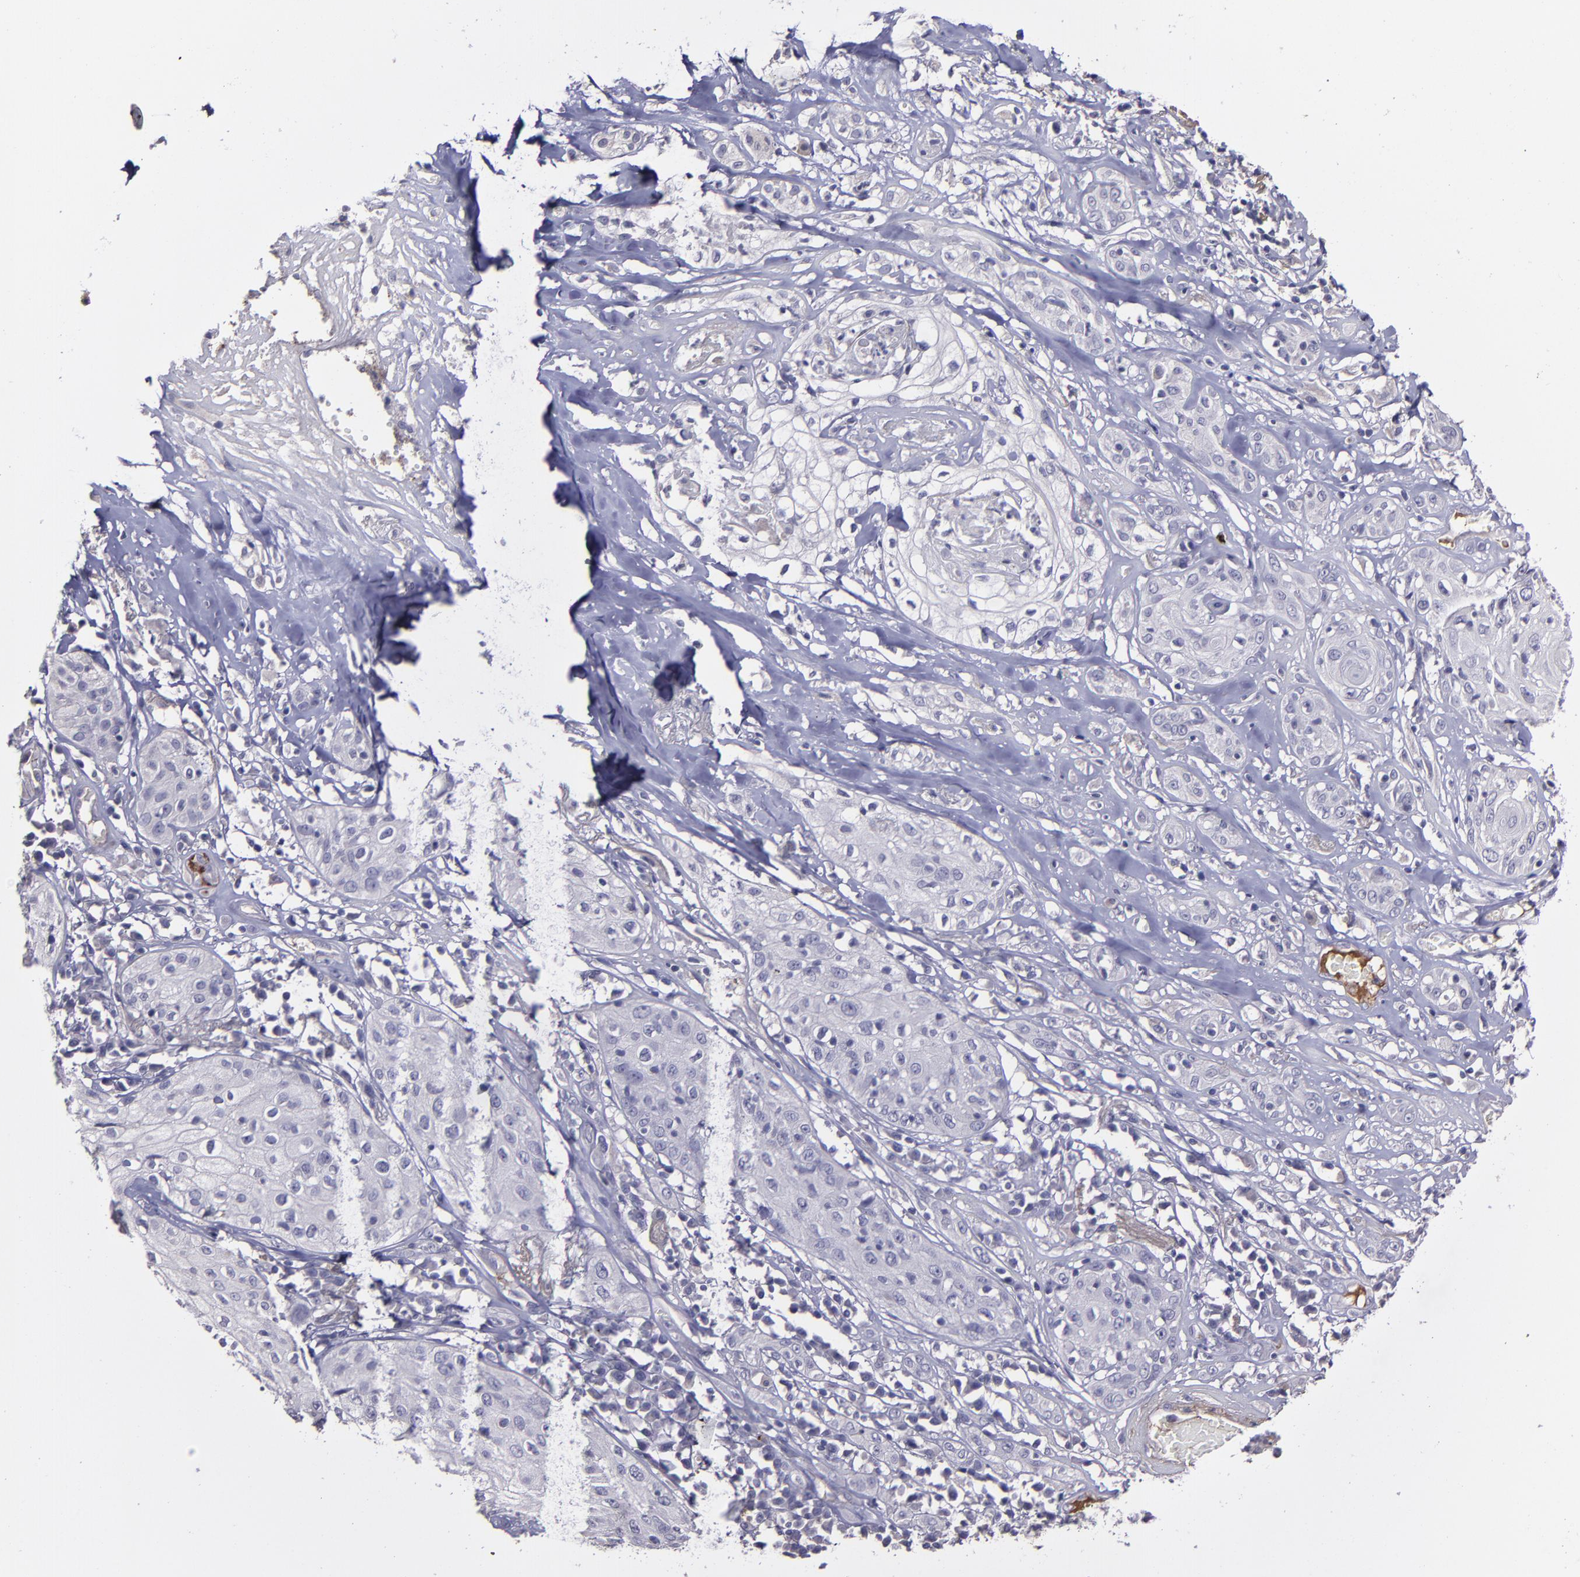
{"staining": {"intensity": "negative", "quantity": "none", "location": "none"}, "tissue": "skin cancer", "cell_type": "Tumor cells", "image_type": "cancer", "snomed": [{"axis": "morphology", "description": "Squamous cell carcinoma, NOS"}, {"axis": "topography", "description": "Skin"}], "caption": "This image is of skin cancer stained with IHC to label a protein in brown with the nuclei are counter-stained blue. There is no expression in tumor cells.", "gene": "MASP1", "patient": {"sex": "male", "age": 65}}